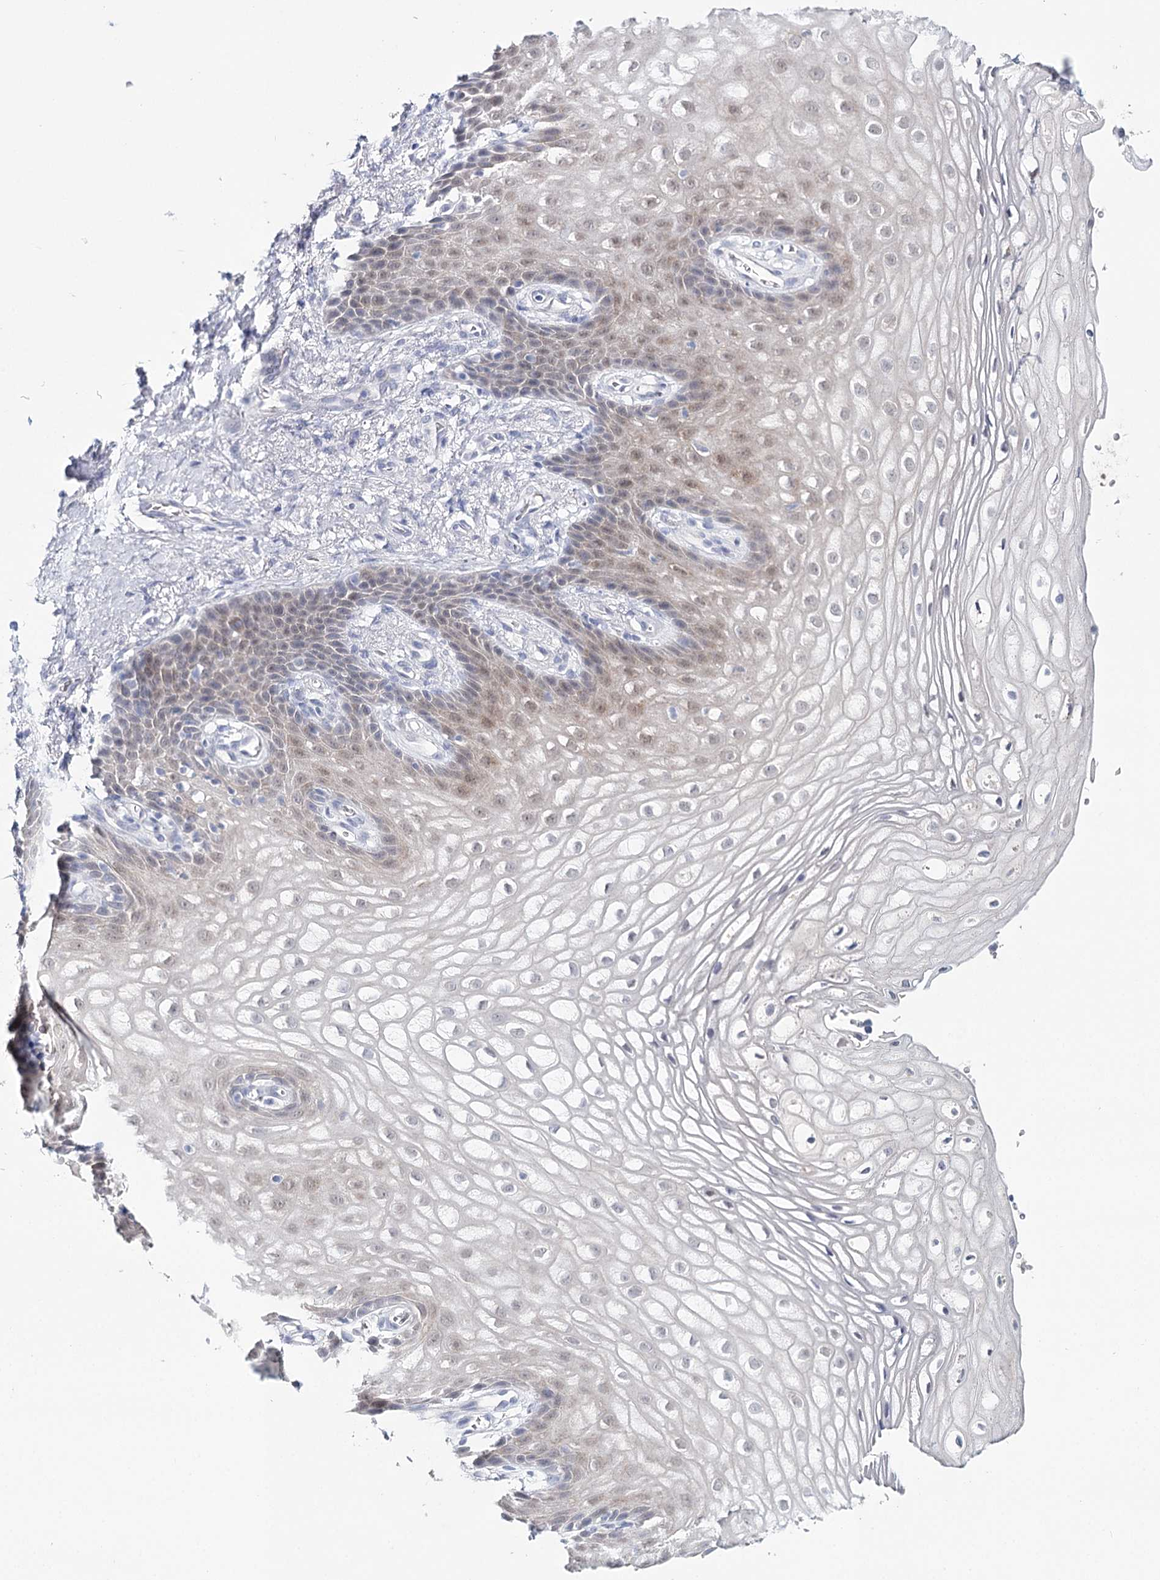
{"staining": {"intensity": "weak", "quantity": "<25%", "location": "cytoplasmic/membranous"}, "tissue": "vagina", "cell_type": "Squamous epithelial cells", "image_type": "normal", "snomed": [{"axis": "morphology", "description": "Normal tissue, NOS"}, {"axis": "topography", "description": "Vagina"}], "caption": "High magnification brightfield microscopy of normal vagina stained with DAB (brown) and counterstained with hematoxylin (blue): squamous epithelial cells show no significant staining.", "gene": "HSPA4L", "patient": {"sex": "female", "age": 60}}